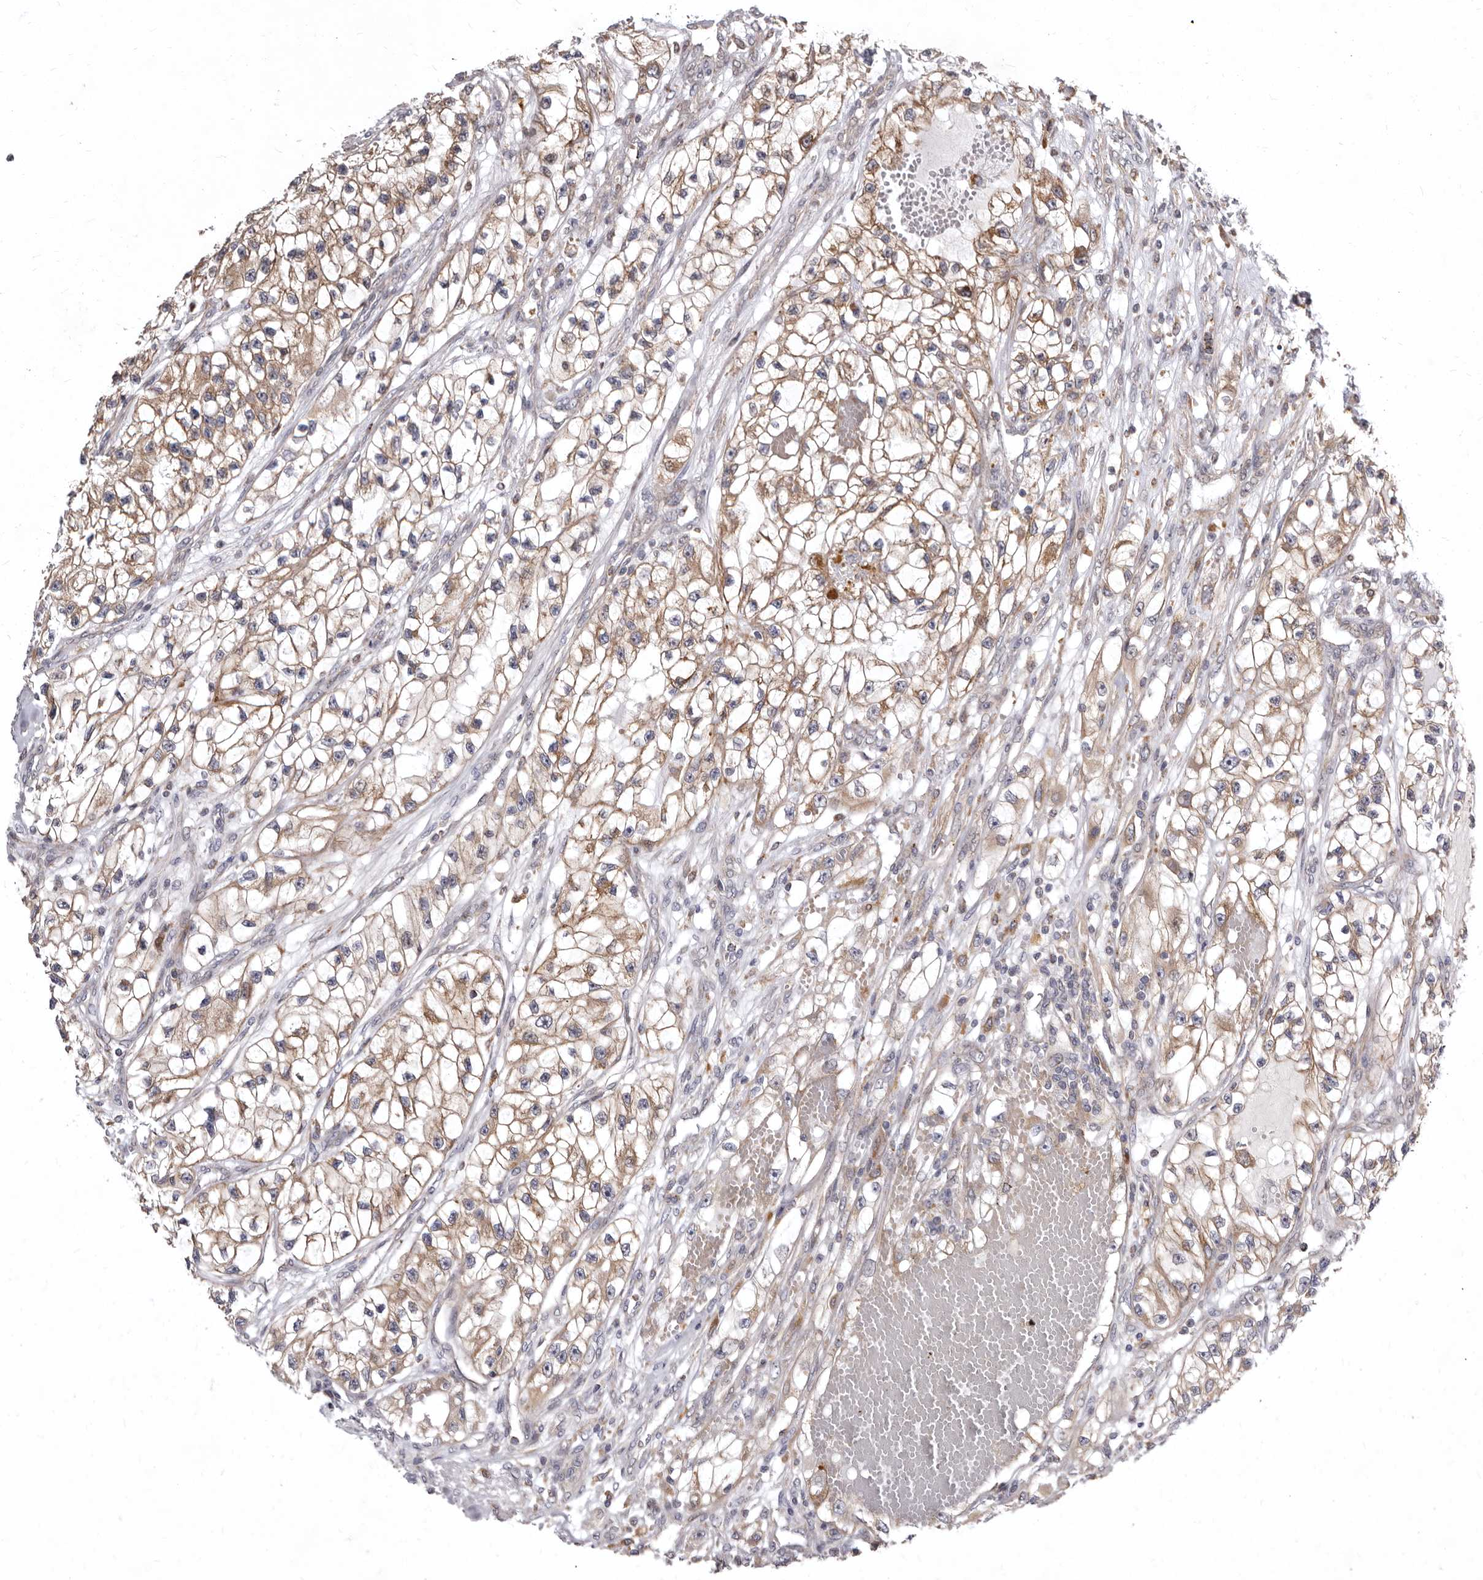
{"staining": {"intensity": "weak", "quantity": ">75%", "location": "cytoplasmic/membranous"}, "tissue": "renal cancer", "cell_type": "Tumor cells", "image_type": "cancer", "snomed": [{"axis": "morphology", "description": "Adenocarcinoma, NOS"}, {"axis": "topography", "description": "Kidney"}], "caption": "Adenocarcinoma (renal) stained with DAB IHC demonstrates low levels of weak cytoplasmic/membranous staining in about >75% of tumor cells.", "gene": "SMC4", "patient": {"sex": "female", "age": 57}}